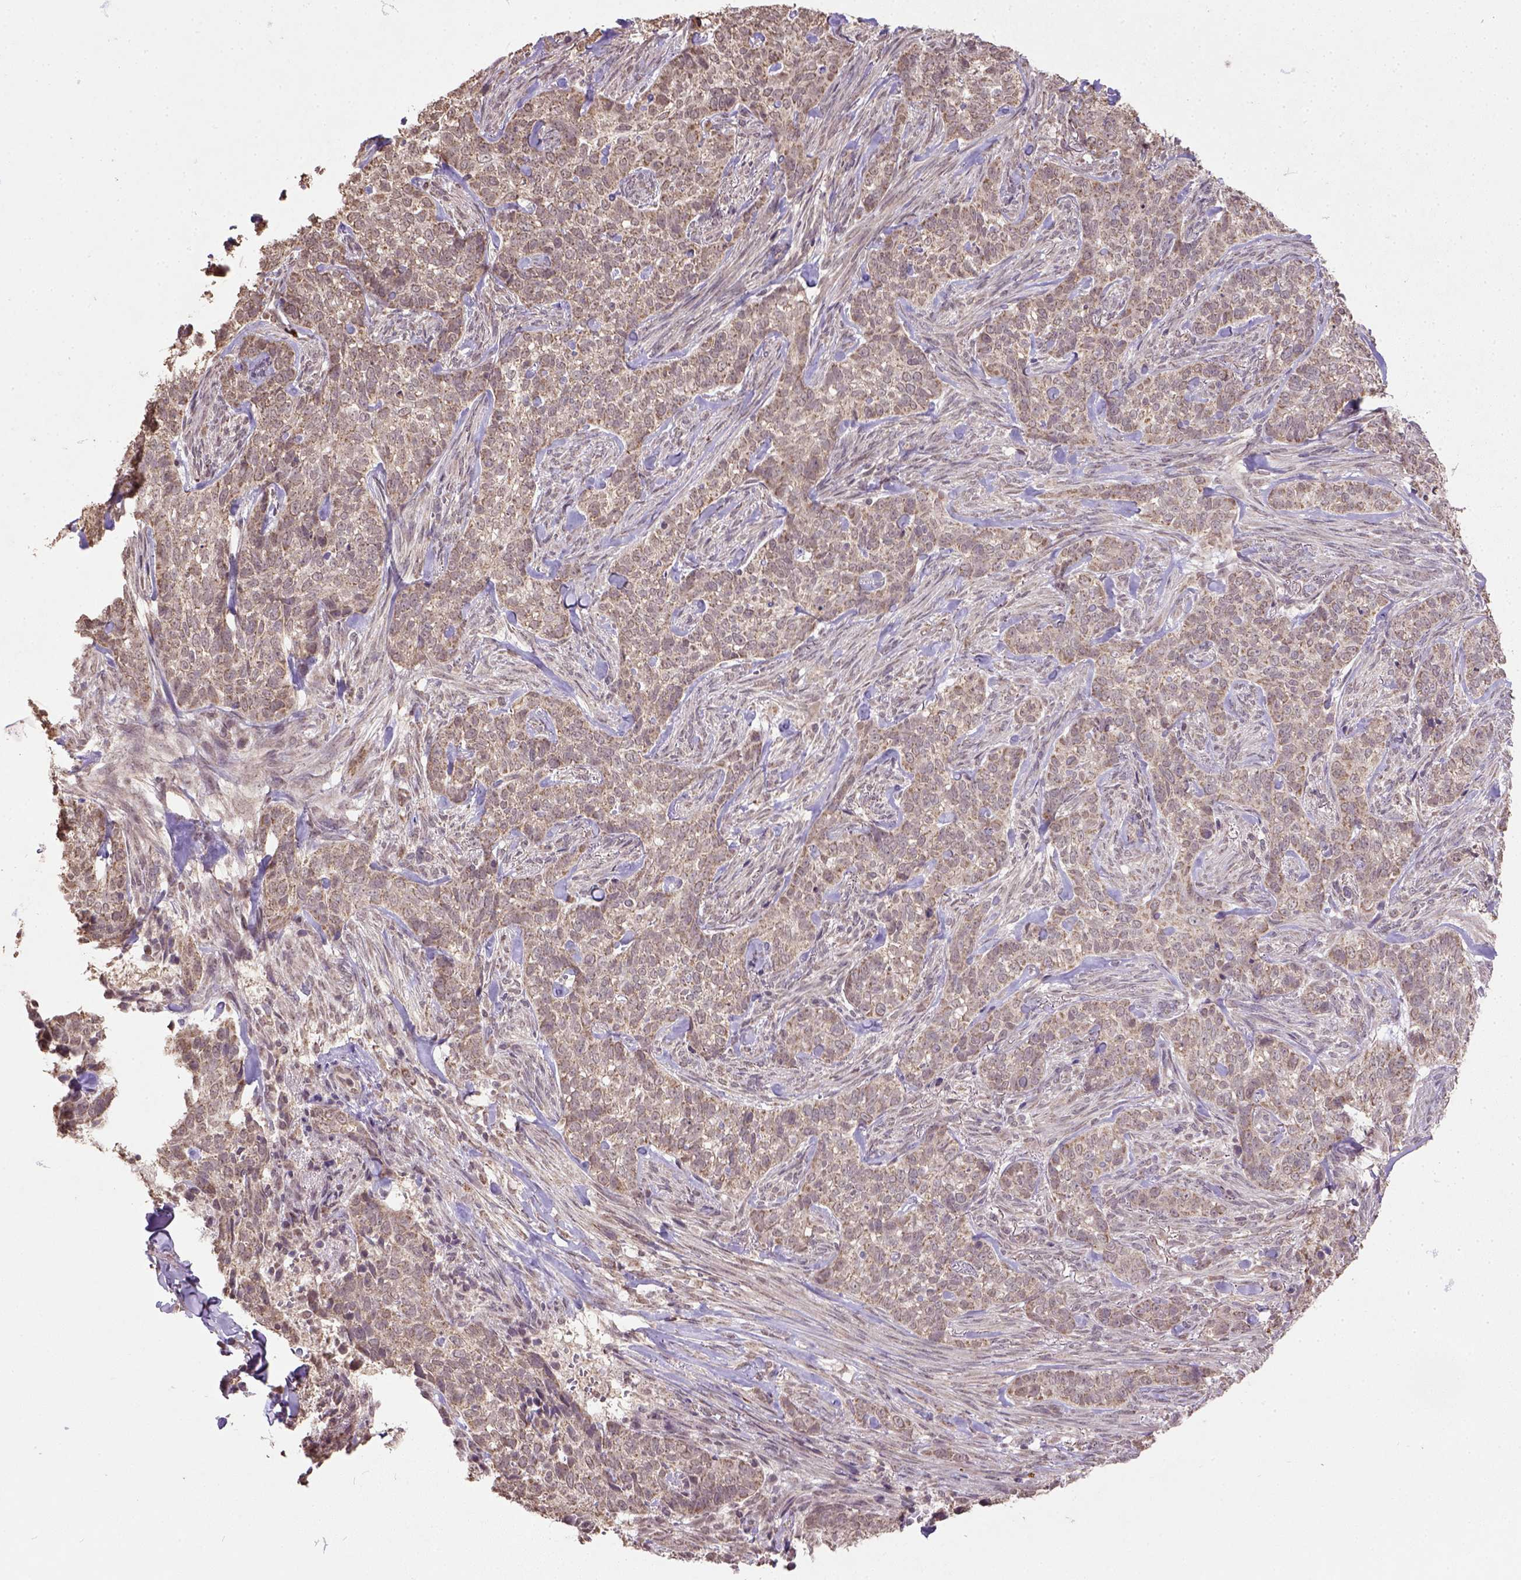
{"staining": {"intensity": "weak", "quantity": ">75%", "location": "cytoplasmic/membranous"}, "tissue": "skin cancer", "cell_type": "Tumor cells", "image_type": "cancer", "snomed": [{"axis": "morphology", "description": "Basal cell carcinoma"}, {"axis": "topography", "description": "Skin"}], "caption": "About >75% of tumor cells in skin basal cell carcinoma reveal weak cytoplasmic/membranous protein expression as visualized by brown immunohistochemical staining.", "gene": "NUDT10", "patient": {"sex": "female", "age": 69}}